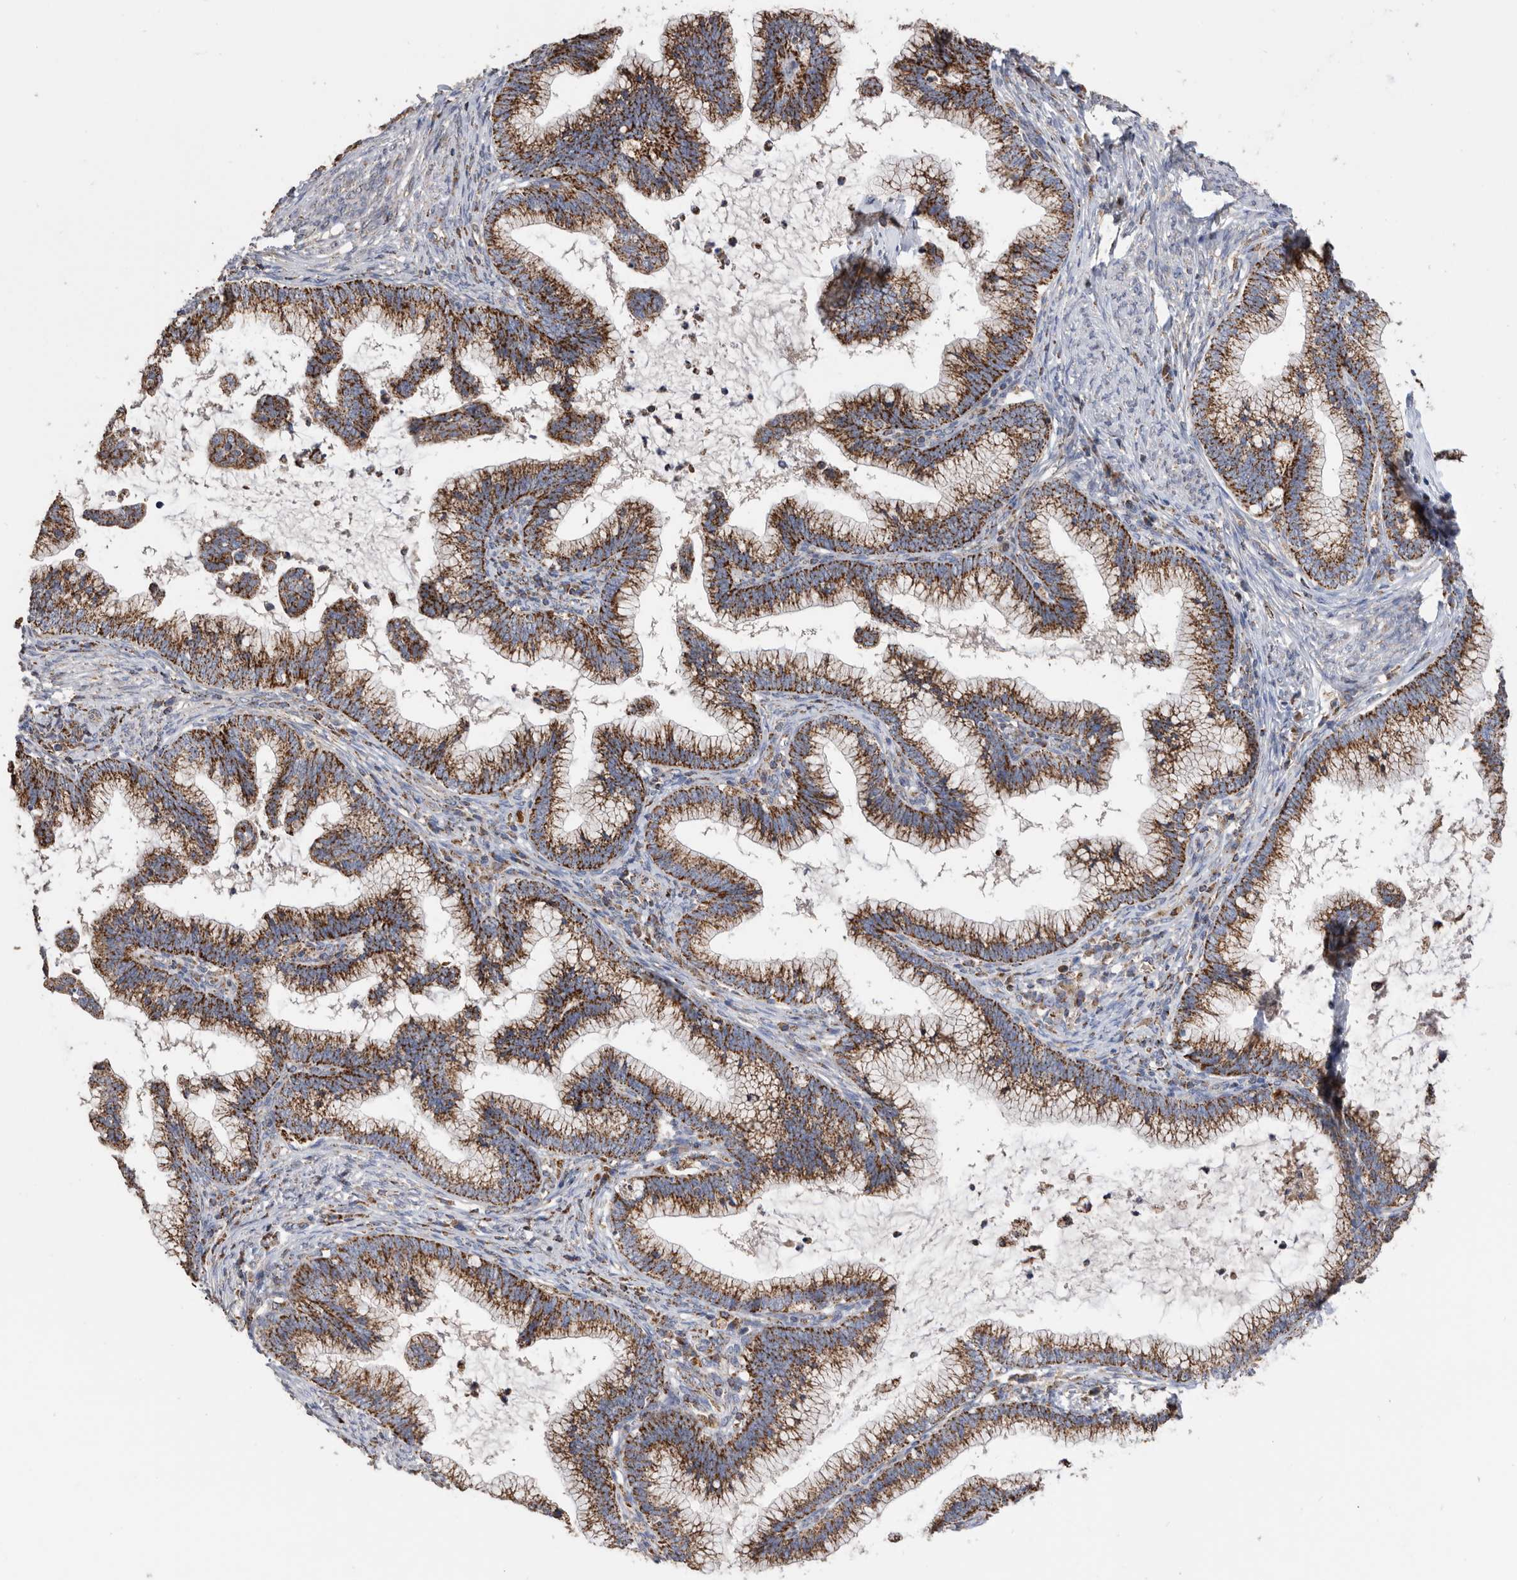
{"staining": {"intensity": "strong", "quantity": ">75%", "location": "cytoplasmic/membranous"}, "tissue": "cervical cancer", "cell_type": "Tumor cells", "image_type": "cancer", "snomed": [{"axis": "morphology", "description": "Adenocarcinoma, NOS"}, {"axis": "topography", "description": "Cervix"}], "caption": "Immunohistochemical staining of cervical cancer (adenocarcinoma) shows high levels of strong cytoplasmic/membranous staining in approximately >75% of tumor cells.", "gene": "WFDC1", "patient": {"sex": "female", "age": 36}}